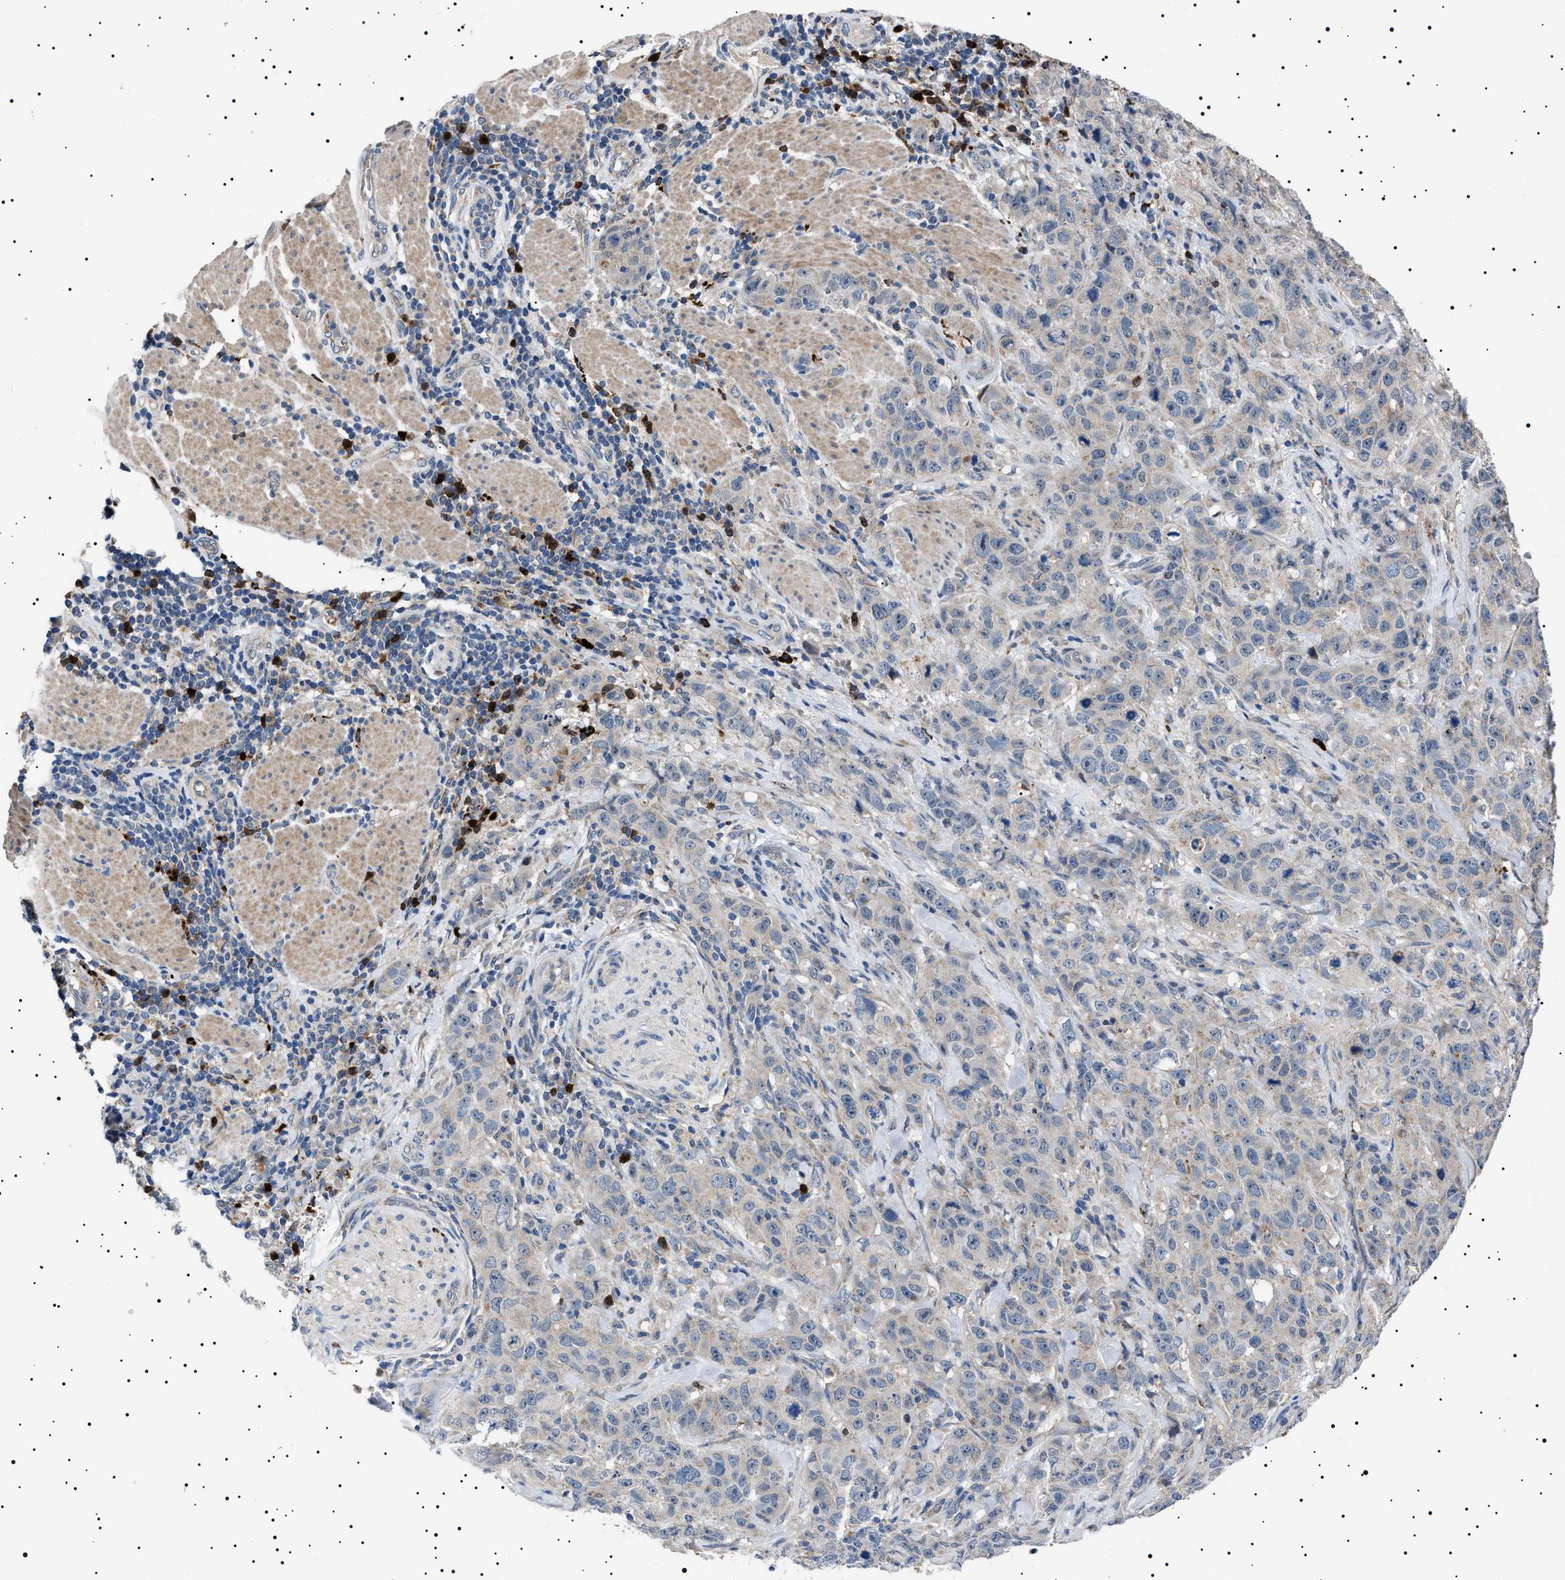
{"staining": {"intensity": "negative", "quantity": "none", "location": "none"}, "tissue": "stomach cancer", "cell_type": "Tumor cells", "image_type": "cancer", "snomed": [{"axis": "morphology", "description": "Adenocarcinoma, NOS"}, {"axis": "topography", "description": "Stomach"}], "caption": "DAB (3,3'-diaminobenzidine) immunohistochemical staining of stomach adenocarcinoma demonstrates no significant staining in tumor cells.", "gene": "PTRH1", "patient": {"sex": "male", "age": 48}}